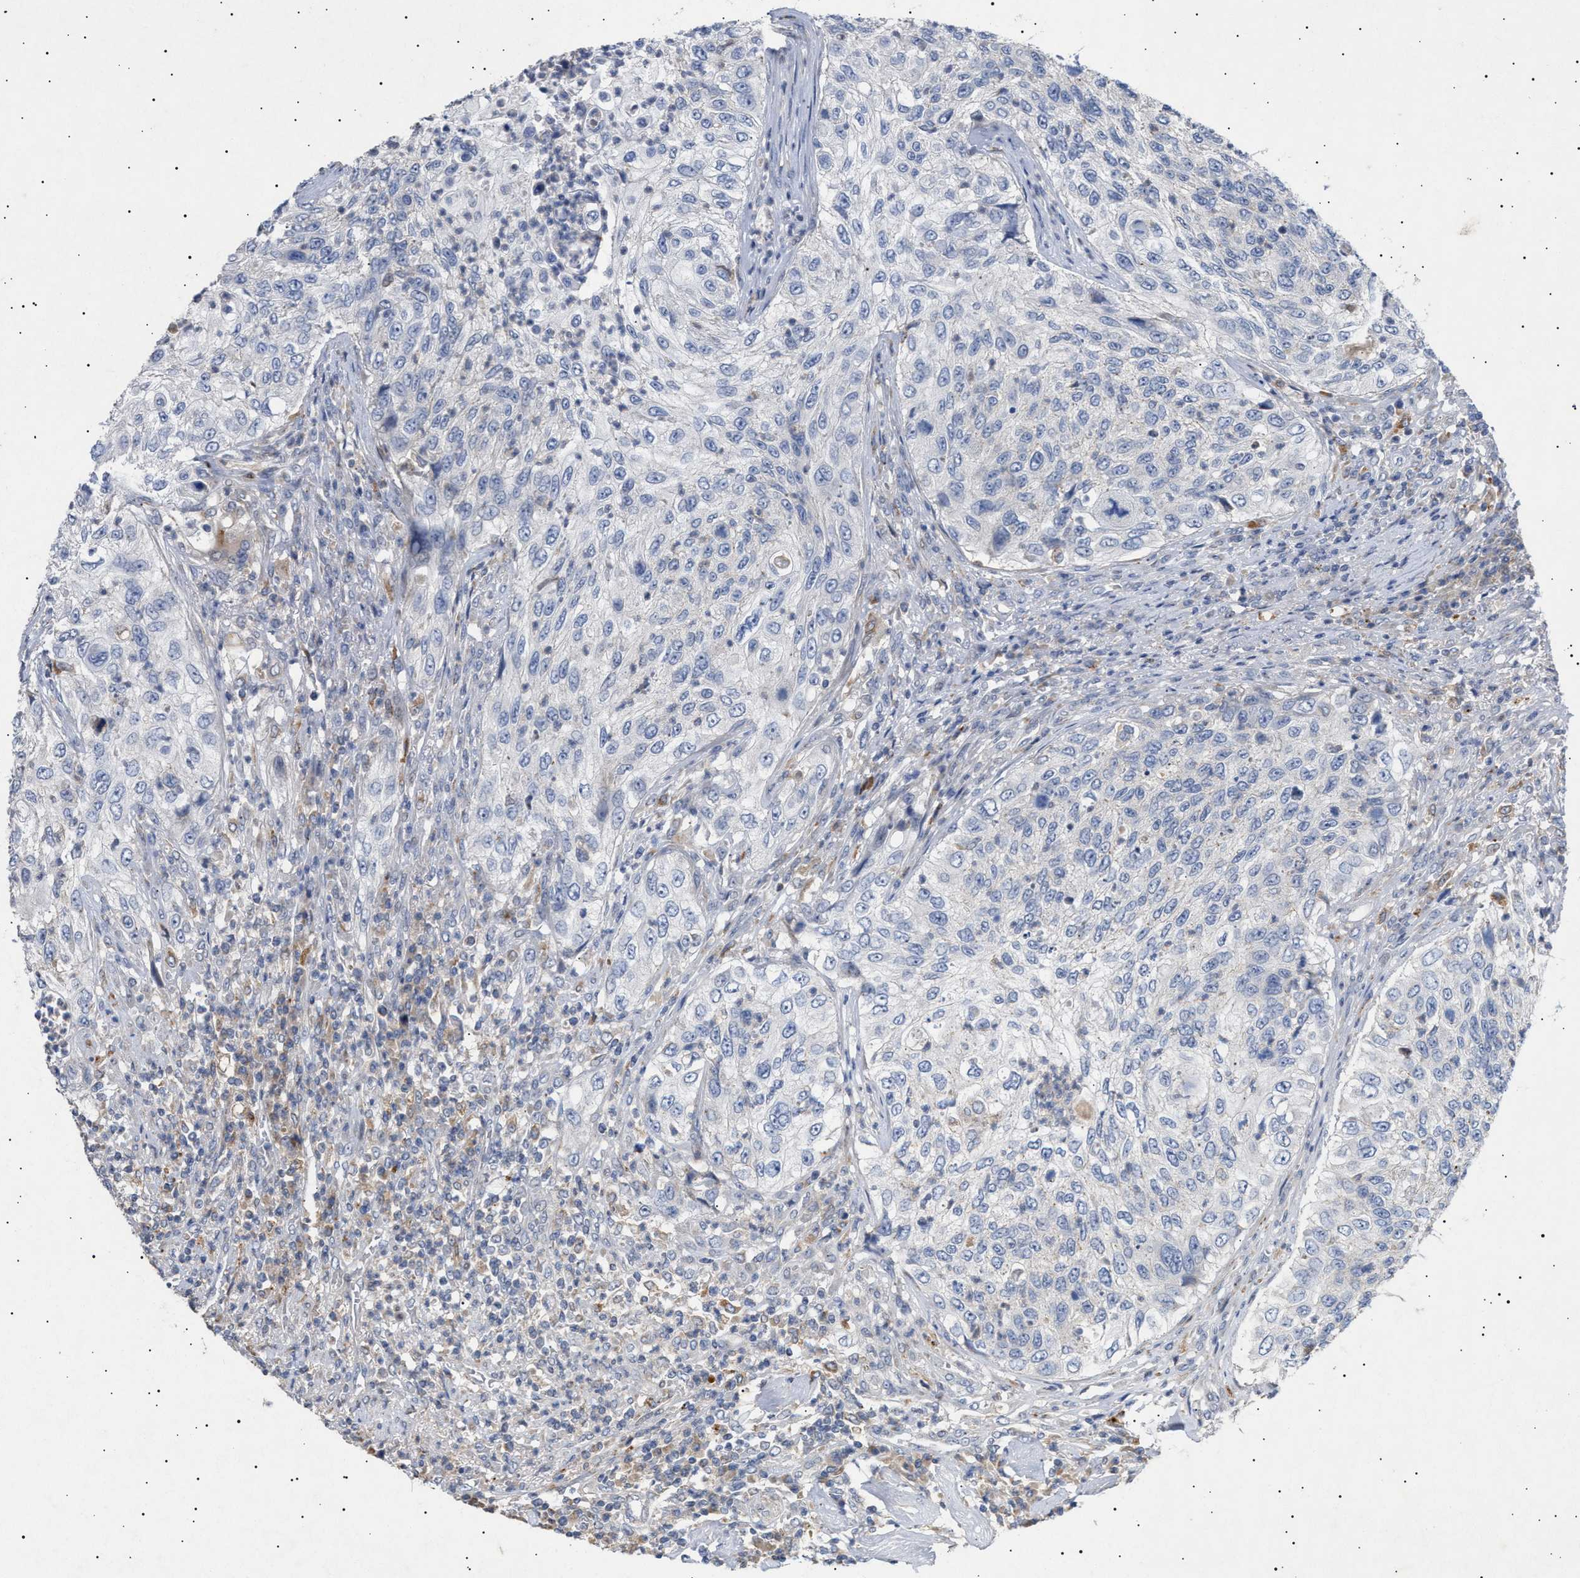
{"staining": {"intensity": "negative", "quantity": "none", "location": "none"}, "tissue": "urothelial cancer", "cell_type": "Tumor cells", "image_type": "cancer", "snomed": [{"axis": "morphology", "description": "Urothelial carcinoma, High grade"}, {"axis": "topography", "description": "Urinary bladder"}], "caption": "A high-resolution image shows immunohistochemistry (IHC) staining of urothelial cancer, which exhibits no significant expression in tumor cells.", "gene": "SIRT5", "patient": {"sex": "female", "age": 60}}